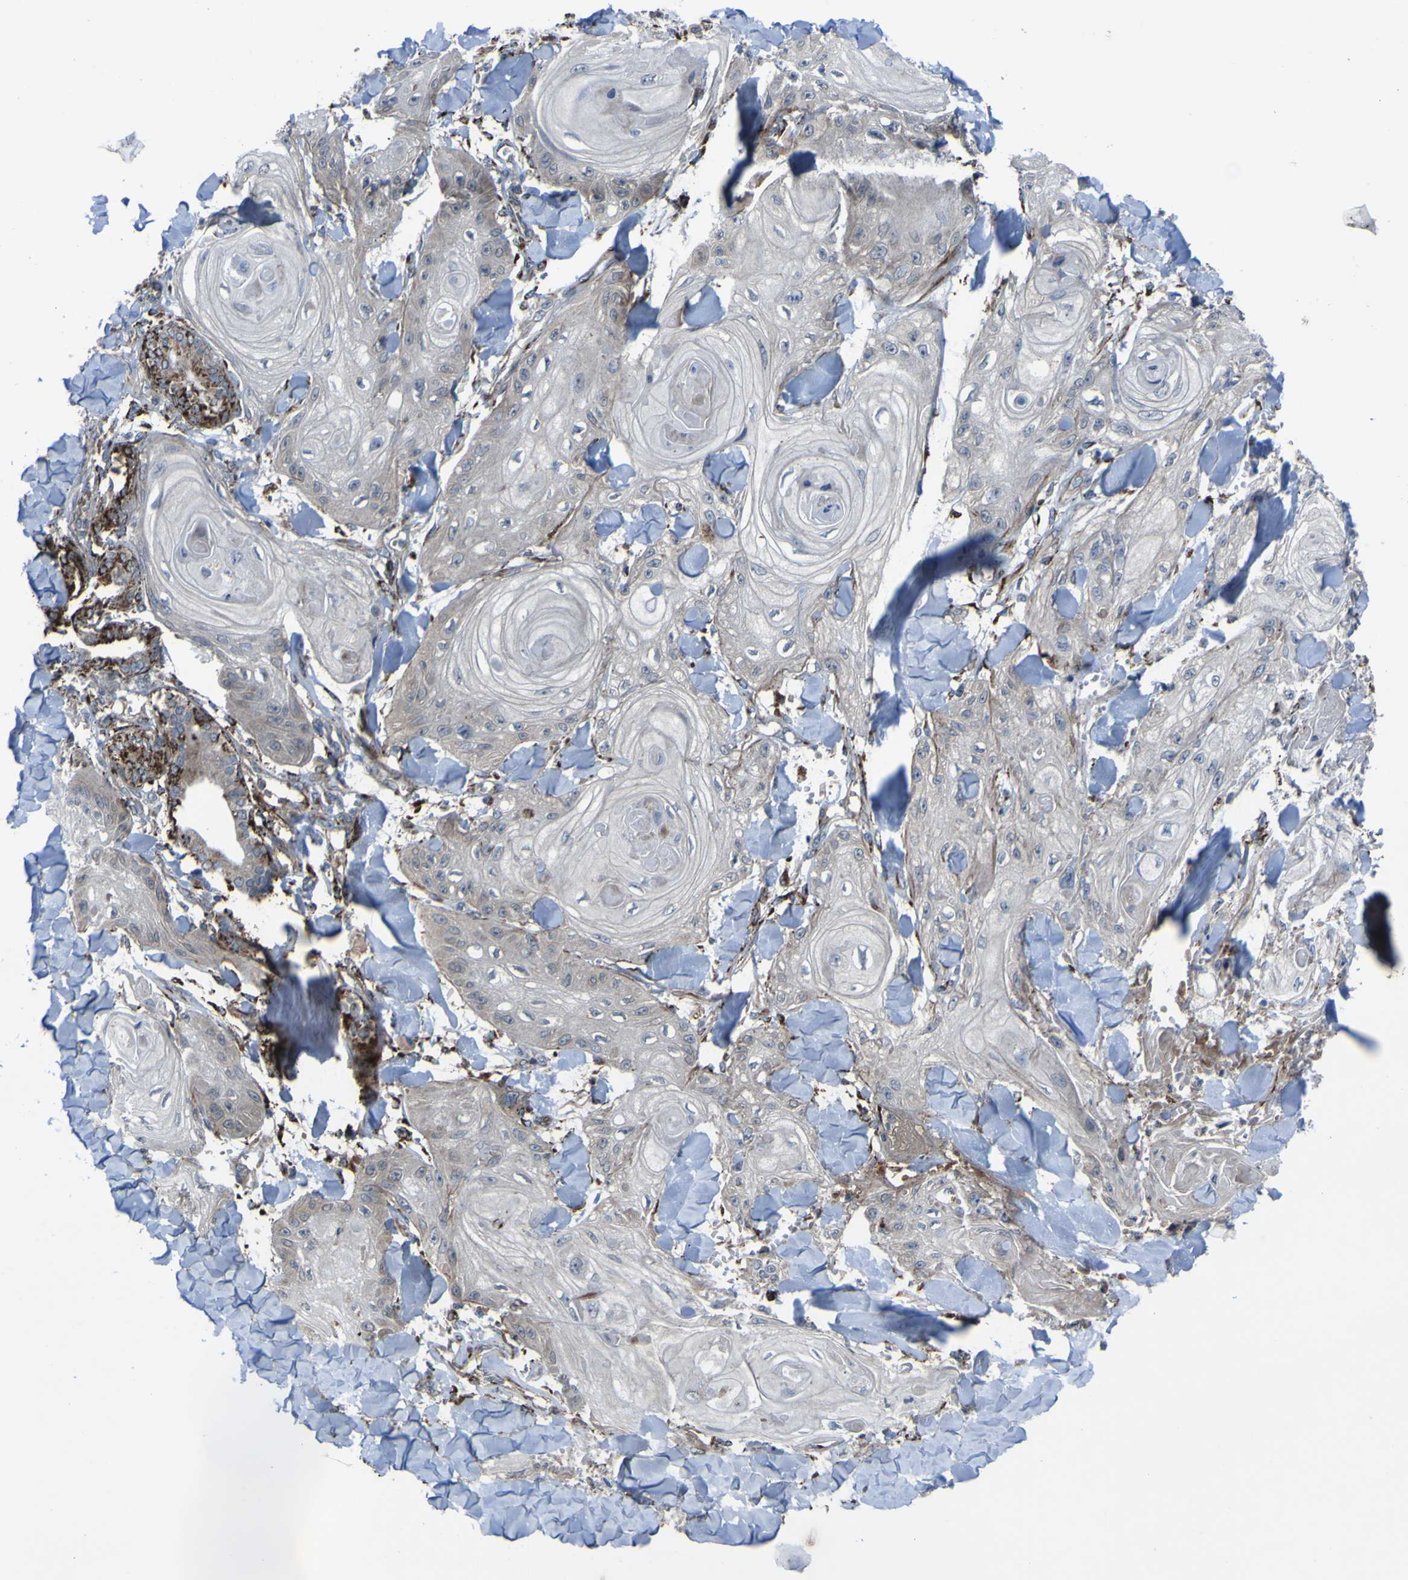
{"staining": {"intensity": "negative", "quantity": "none", "location": "none"}, "tissue": "skin cancer", "cell_type": "Tumor cells", "image_type": "cancer", "snomed": [{"axis": "morphology", "description": "Squamous cell carcinoma, NOS"}, {"axis": "topography", "description": "Skin"}], "caption": "Immunohistochemistry of human skin cancer (squamous cell carcinoma) reveals no staining in tumor cells.", "gene": "GPLD1", "patient": {"sex": "male", "age": 74}}